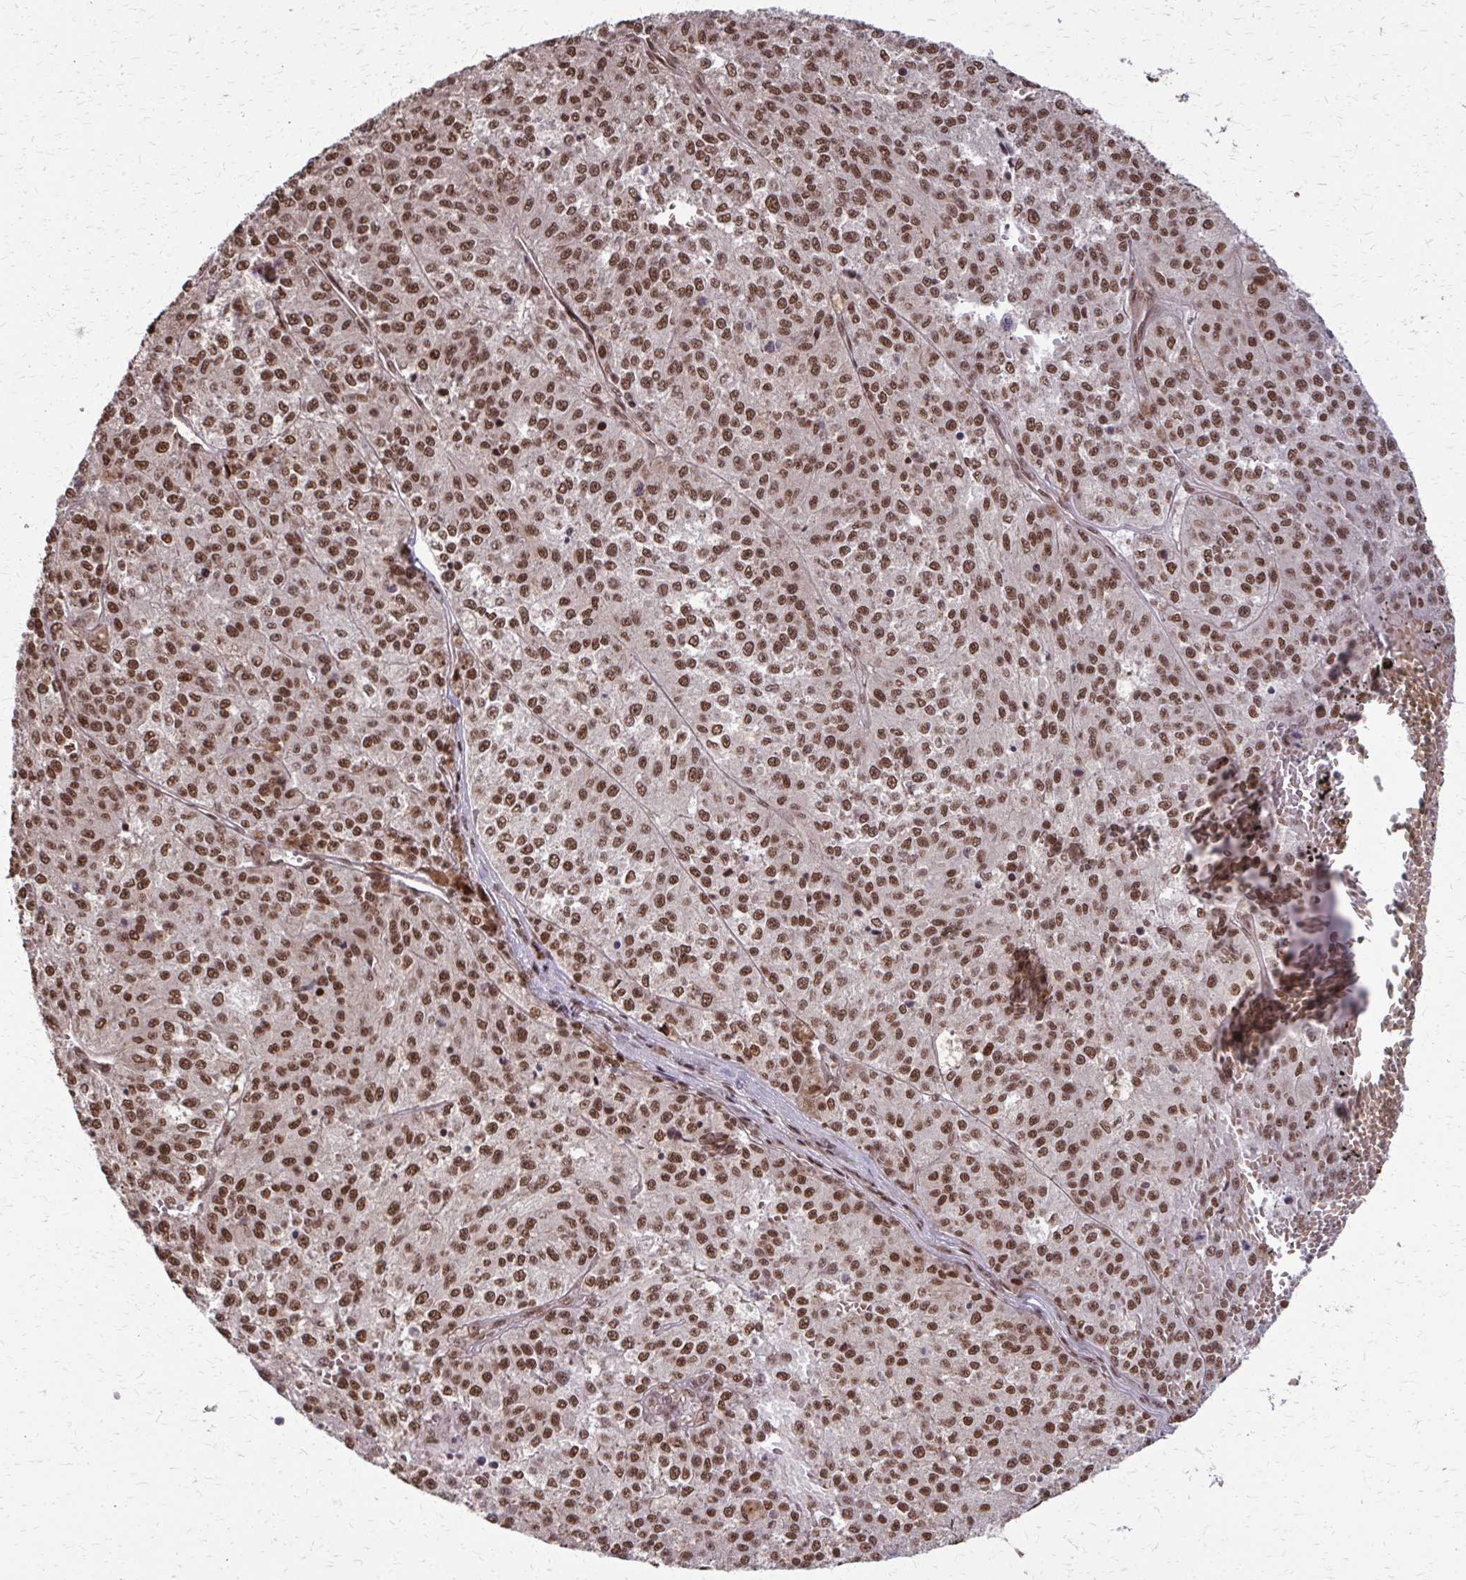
{"staining": {"intensity": "moderate", "quantity": ">75%", "location": "nuclear"}, "tissue": "melanoma", "cell_type": "Tumor cells", "image_type": "cancer", "snomed": [{"axis": "morphology", "description": "Malignant melanoma, Metastatic site"}, {"axis": "topography", "description": "Lymph node"}], "caption": "Immunohistochemistry (IHC) (DAB) staining of melanoma shows moderate nuclear protein positivity in approximately >75% of tumor cells.", "gene": "SS18", "patient": {"sex": "female", "age": 64}}